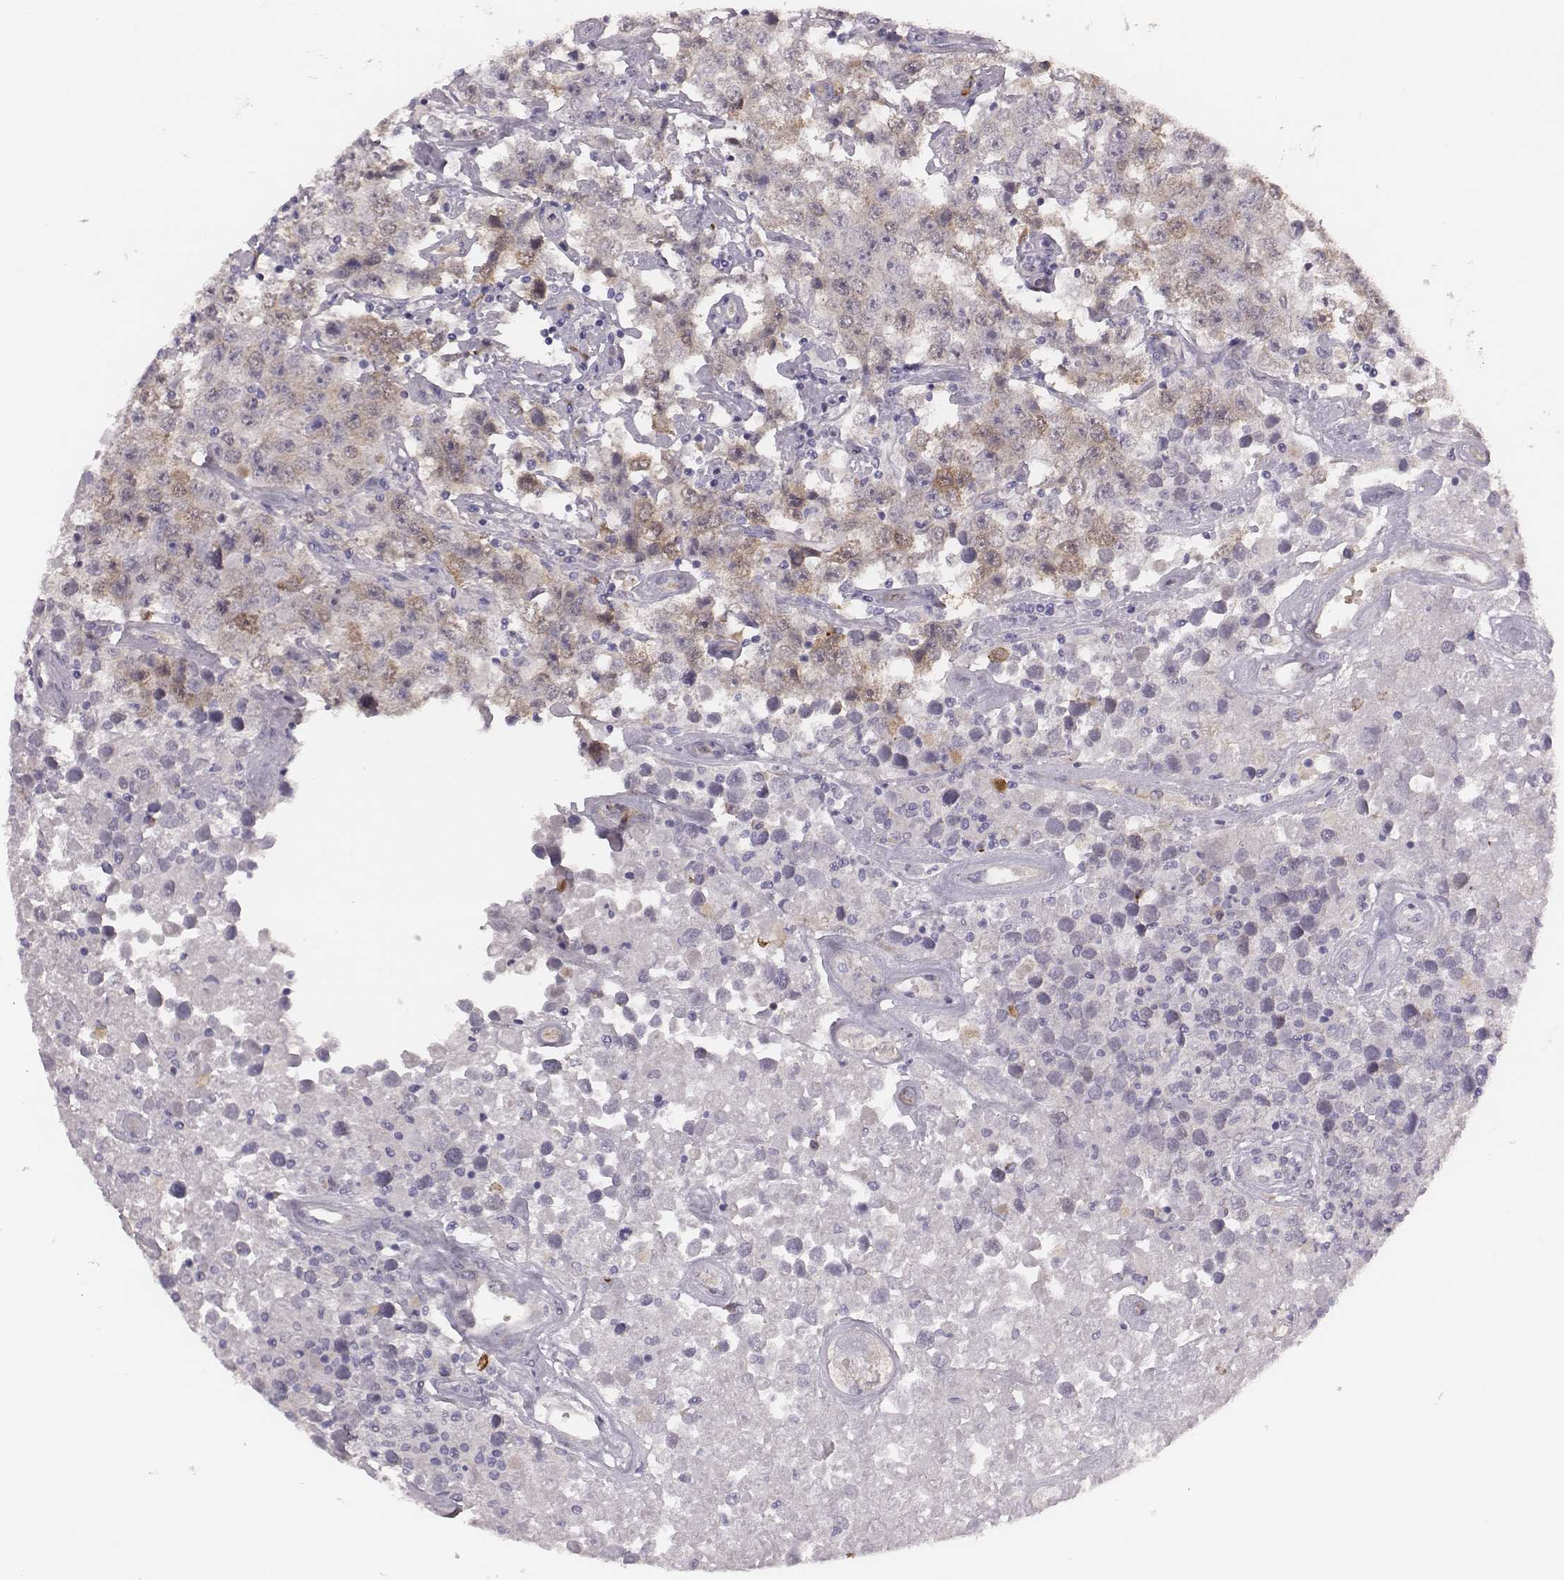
{"staining": {"intensity": "moderate", "quantity": "<25%", "location": "cytoplasmic/membranous"}, "tissue": "testis cancer", "cell_type": "Tumor cells", "image_type": "cancer", "snomed": [{"axis": "morphology", "description": "Seminoma, NOS"}, {"axis": "topography", "description": "Testis"}], "caption": "IHC micrograph of neoplastic tissue: testis cancer (seminoma) stained using immunohistochemistry (IHC) displays low levels of moderate protein expression localized specifically in the cytoplasmic/membranous of tumor cells, appearing as a cytoplasmic/membranous brown color.", "gene": "PBK", "patient": {"sex": "male", "age": 52}}